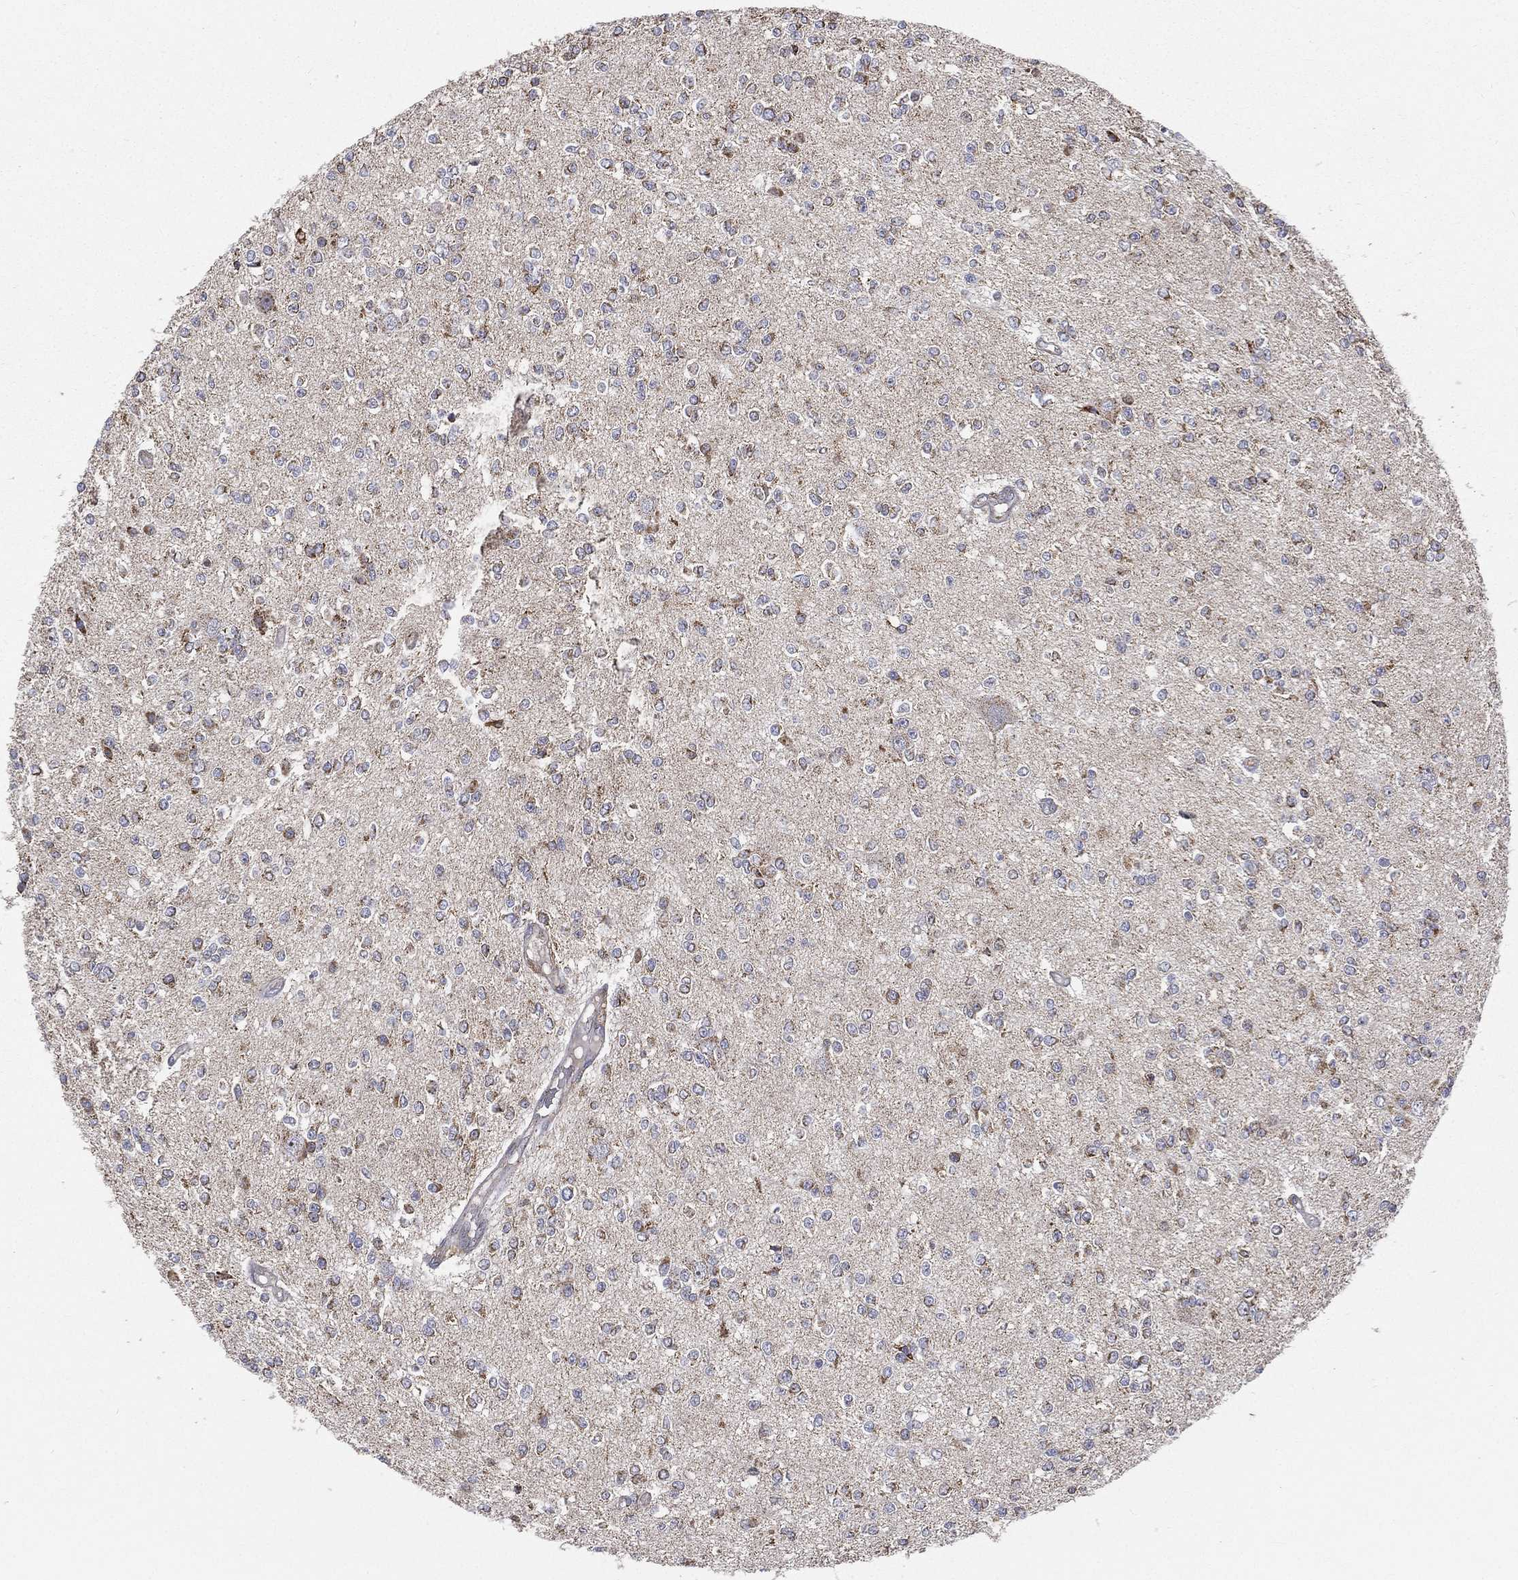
{"staining": {"intensity": "moderate", "quantity": "25%-75%", "location": "cytoplasmic/membranous"}, "tissue": "glioma", "cell_type": "Tumor cells", "image_type": "cancer", "snomed": [{"axis": "morphology", "description": "Glioma, malignant, Low grade"}, {"axis": "topography", "description": "Brain"}], "caption": "Immunohistochemical staining of low-grade glioma (malignant) reveals moderate cytoplasmic/membranous protein positivity in approximately 25%-75% of tumor cells.", "gene": "RIN3", "patient": {"sex": "male", "age": 67}}